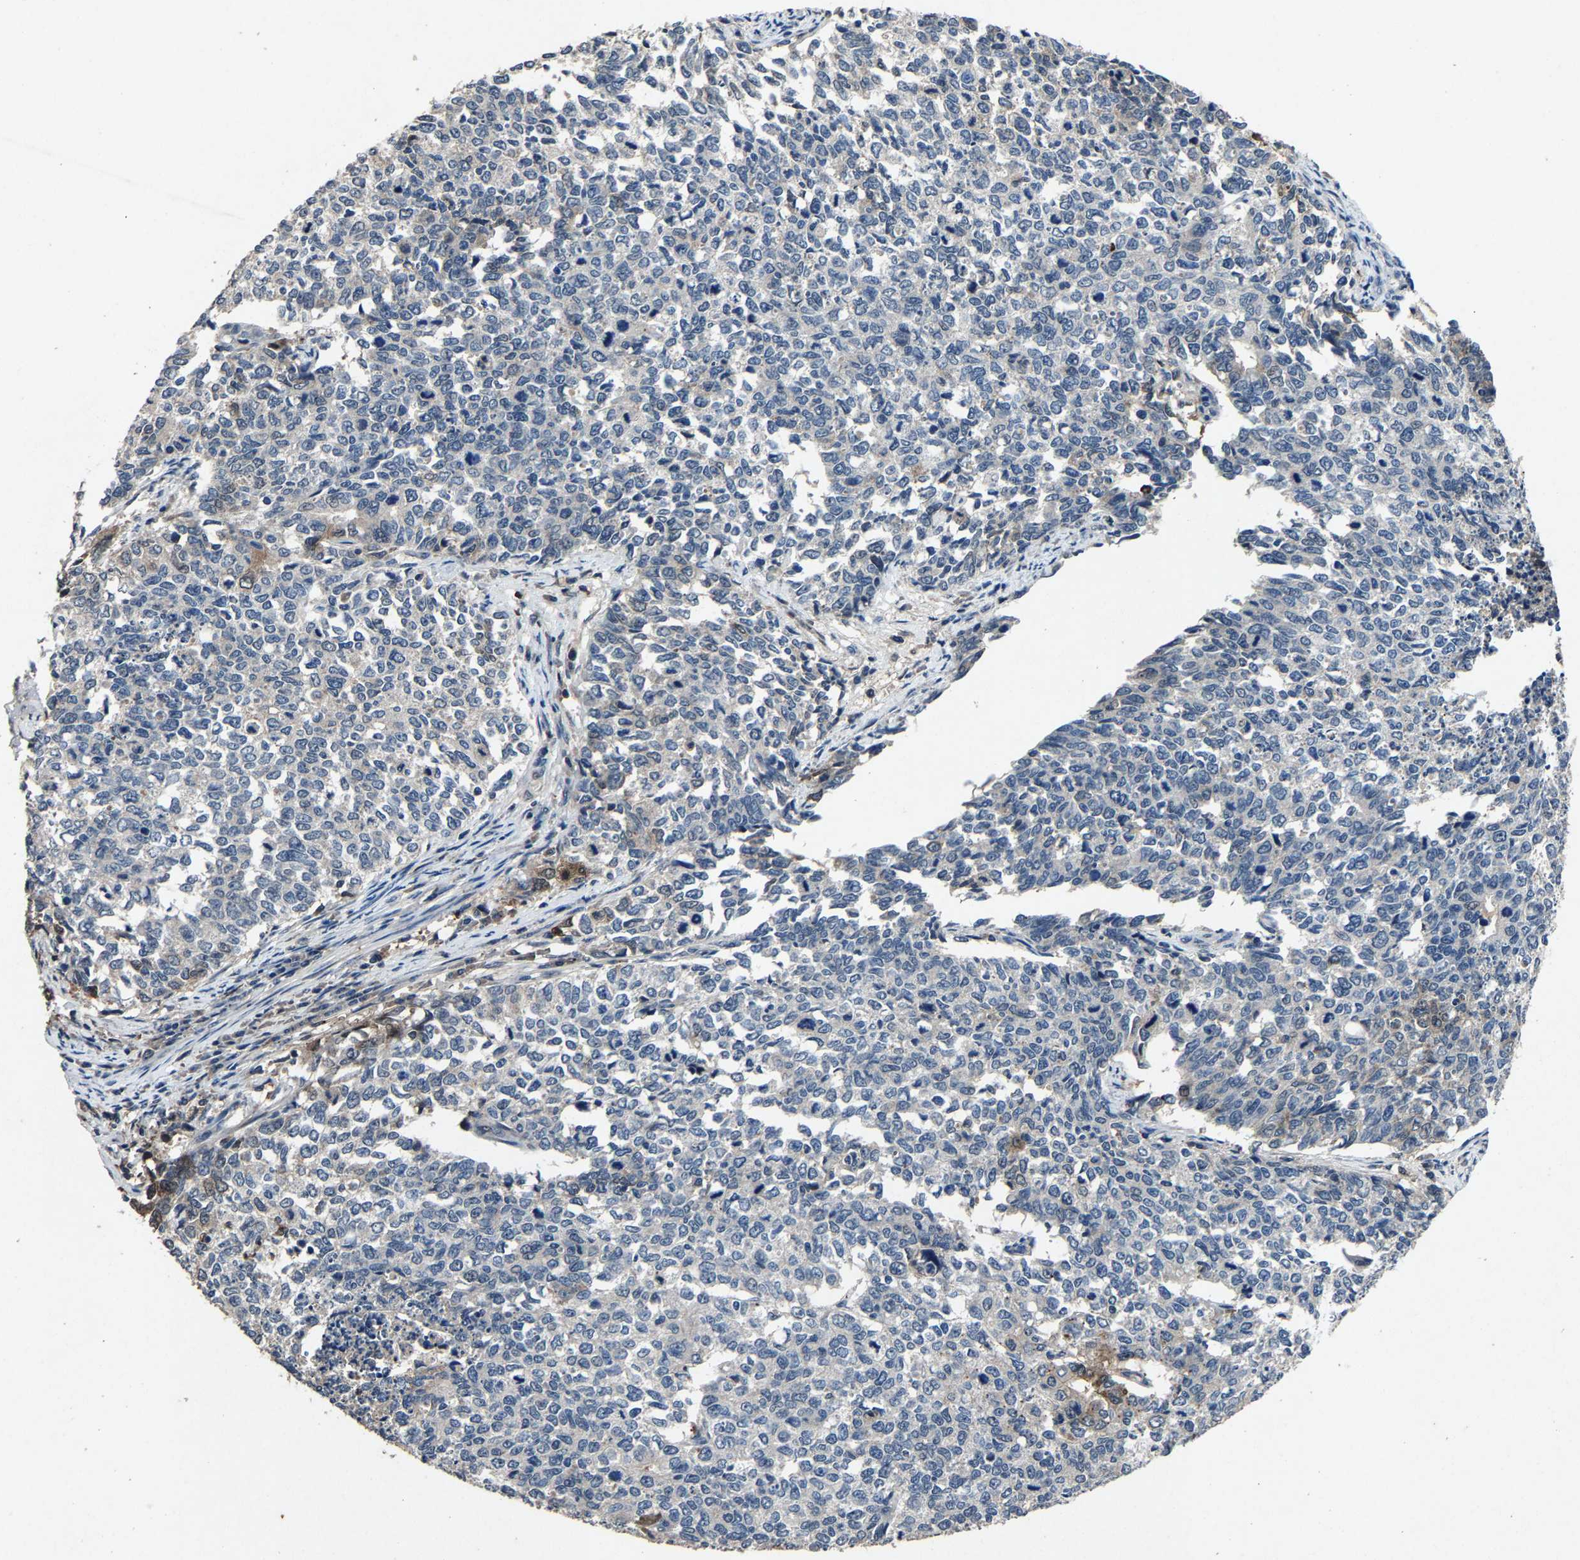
{"staining": {"intensity": "negative", "quantity": "none", "location": "none"}, "tissue": "cervical cancer", "cell_type": "Tumor cells", "image_type": "cancer", "snomed": [{"axis": "morphology", "description": "Squamous cell carcinoma, NOS"}, {"axis": "topography", "description": "Cervix"}], "caption": "Protein analysis of cervical squamous cell carcinoma demonstrates no significant positivity in tumor cells.", "gene": "PCNX2", "patient": {"sex": "female", "age": 63}}